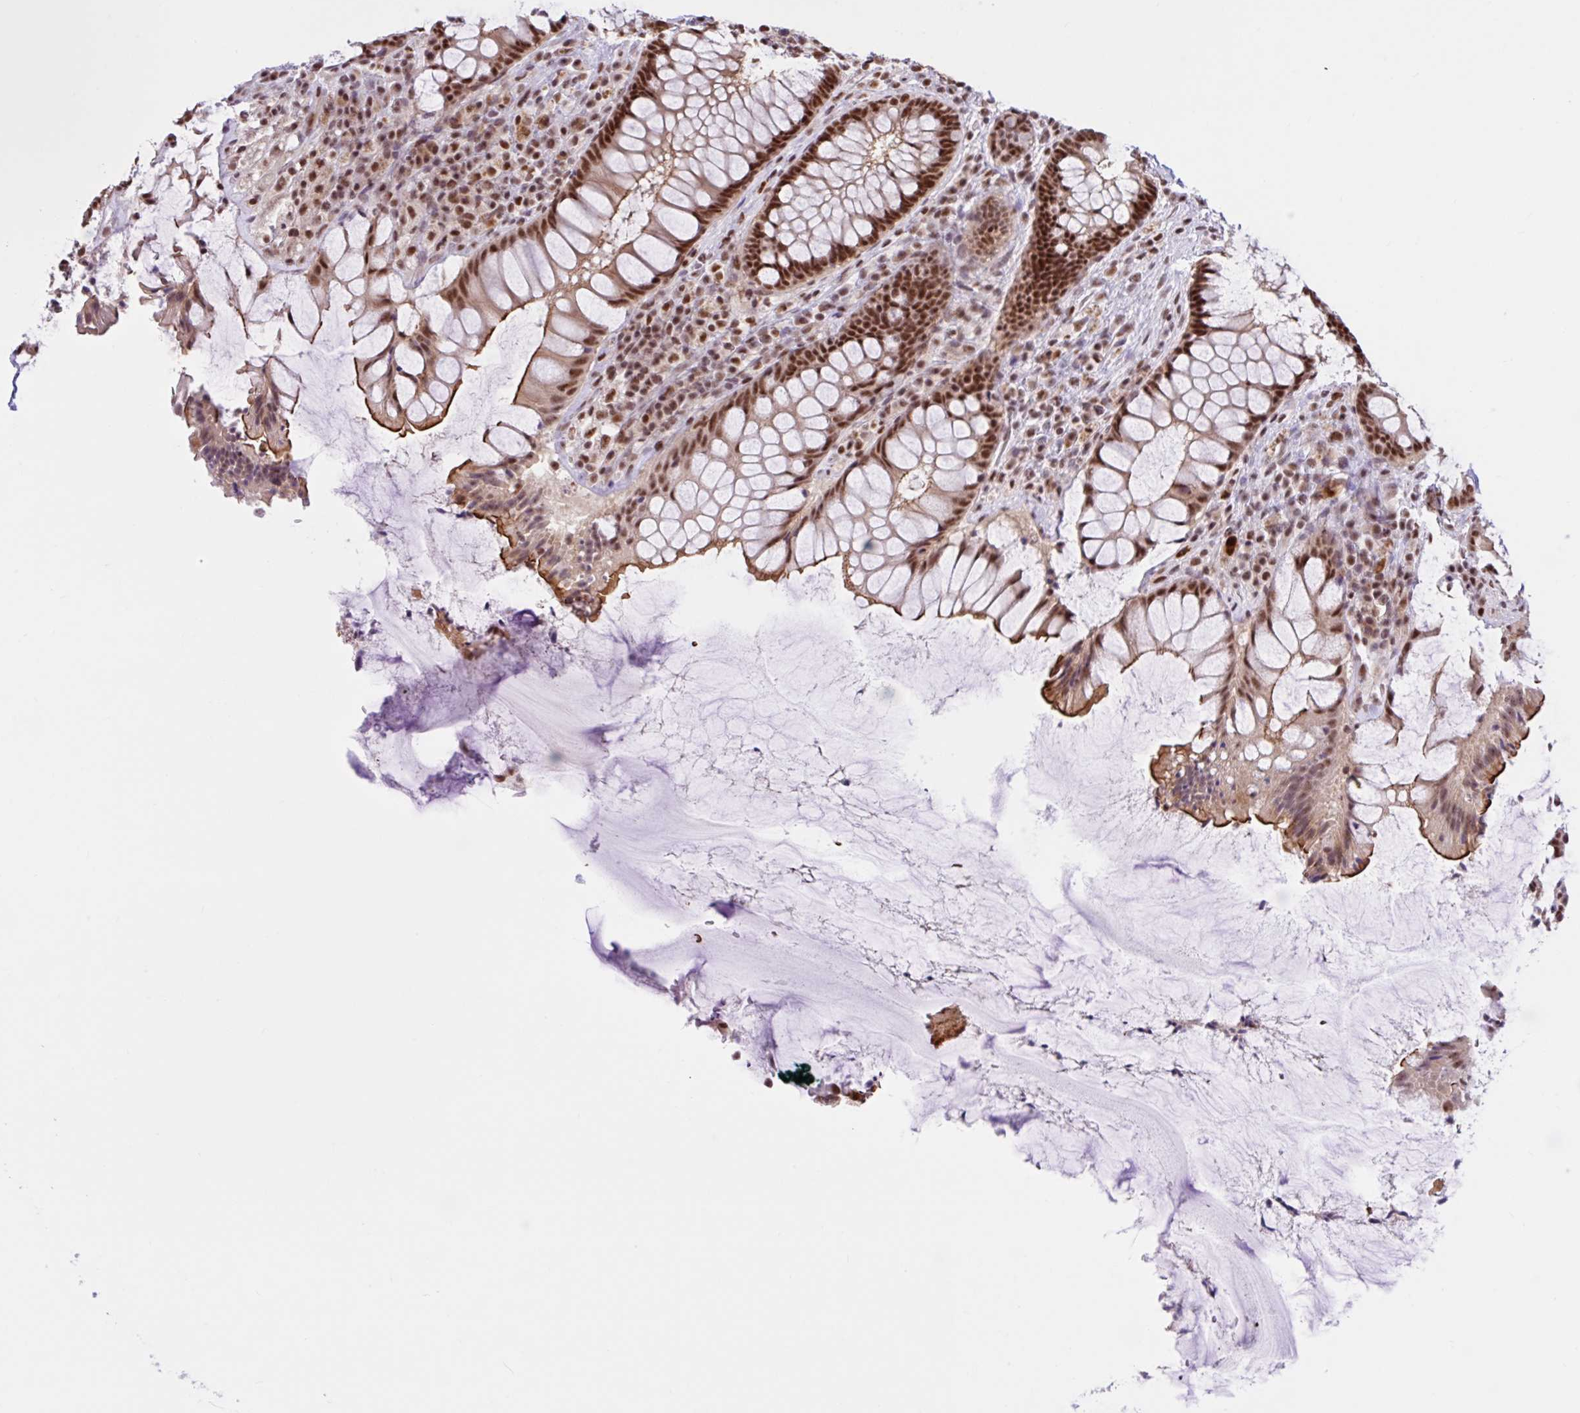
{"staining": {"intensity": "strong", "quantity": ">75%", "location": "cytoplasmic/membranous,nuclear"}, "tissue": "rectum", "cell_type": "Glandular cells", "image_type": "normal", "snomed": [{"axis": "morphology", "description": "Normal tissue, NOS"}, {"axis": "topography", "description": "Rectum"}], "caption": "Protein expression analysis of unremarkable rectum shows strong cytoplasmic/membranous,nuclear positivity in about >75% of glandular cells.", "gene": "CCDC12", "patient": {"sex": "female", "age": 58}}